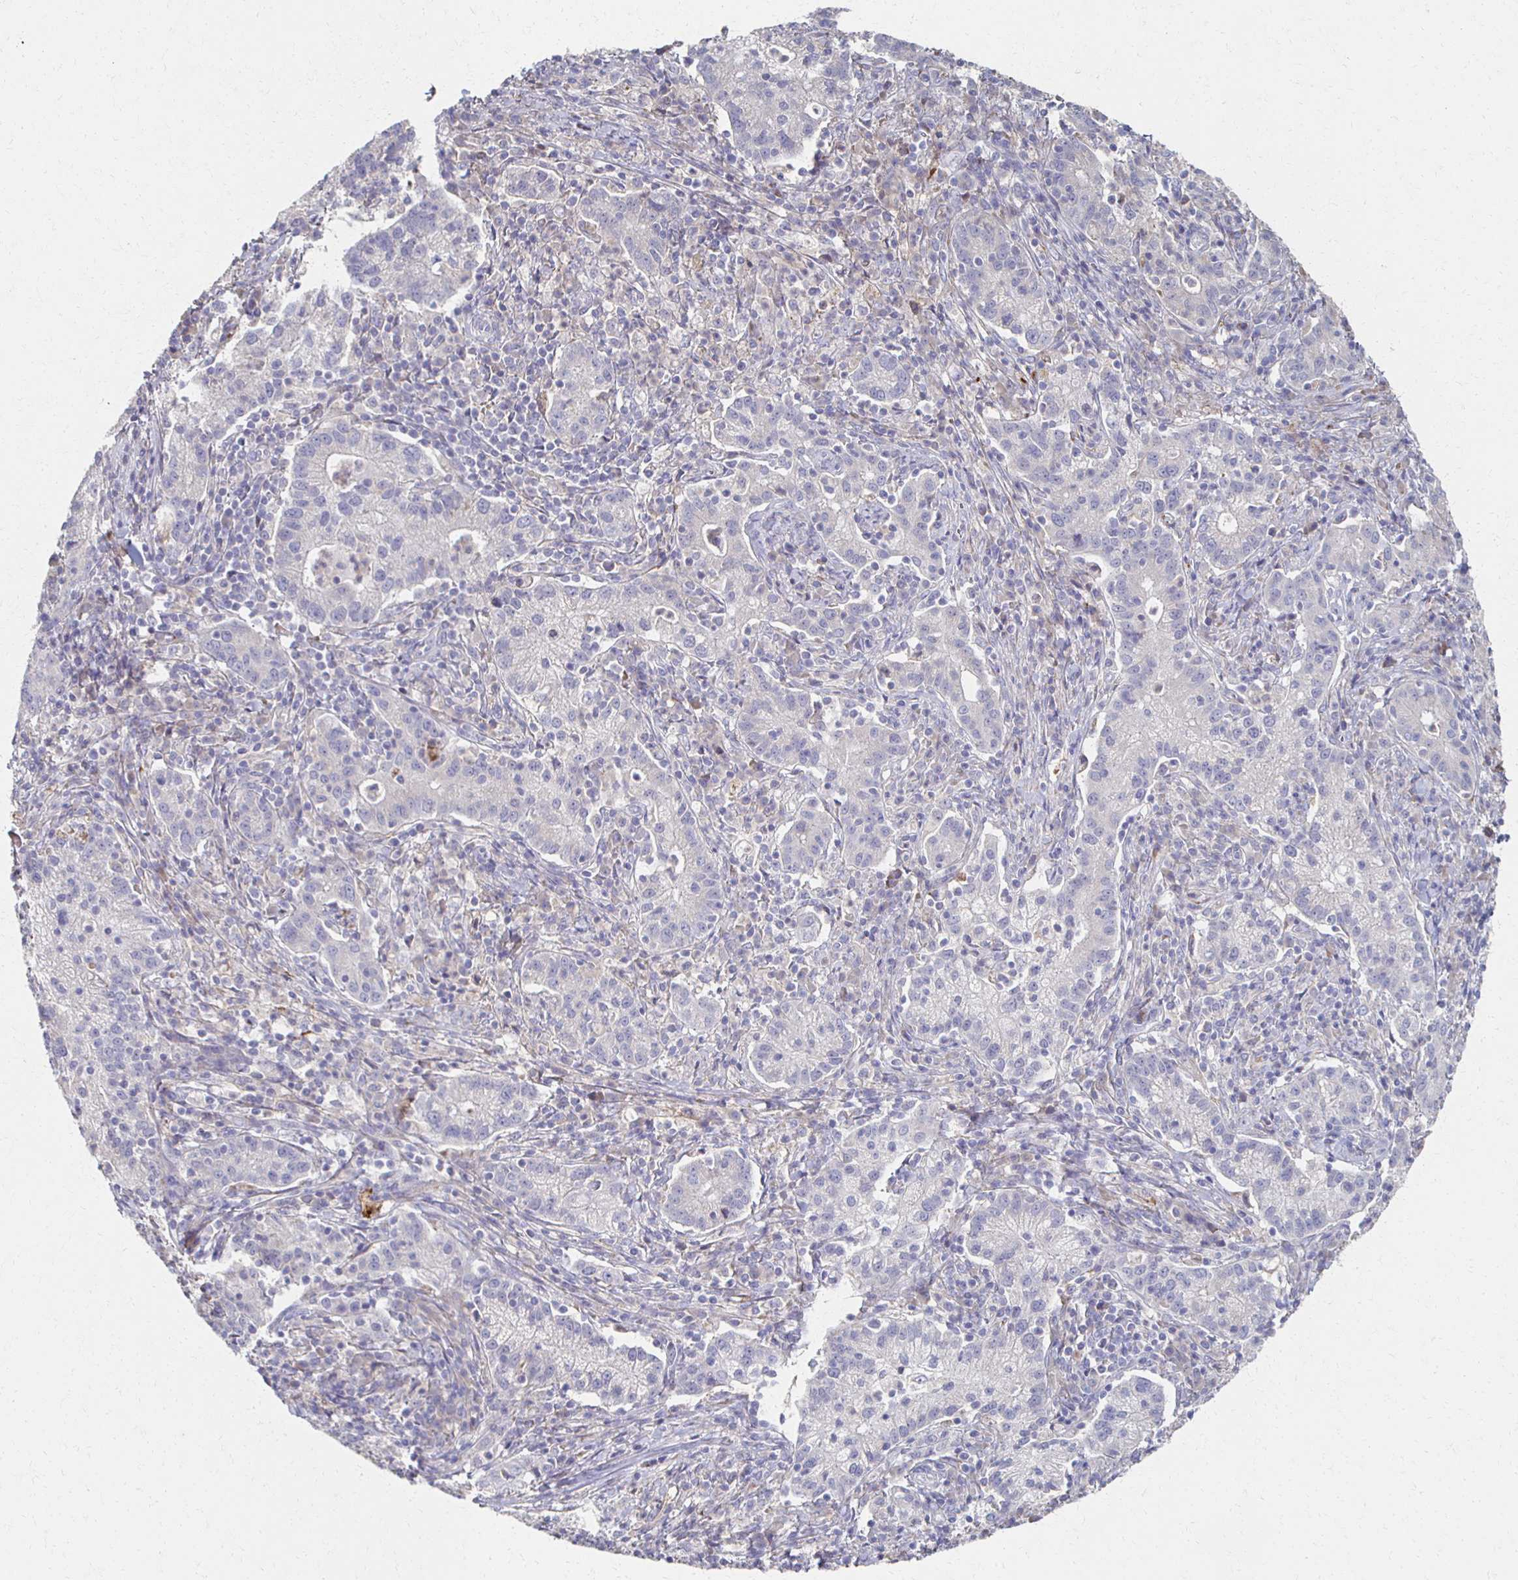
{"staining": {"intensity": "negative", "quantity": "none", "location": "none"}, "tissue": "cervical cancer", "cell_type": "Tumor cells", "image_type": "cancer", "snomed": [{"axis": "morphology", "description": "Normal tissue, NOS"}, {"axis": "morphology", "description": "Adenocarcinoma, NOS"}, {"axis": "topography", "description": "Cervix"}], "caption": "High power microscopy micrograph of an IHC photomicrograph of cervical cancer, revealing no significant positivity in tumor cells.", "gene": "CX3CR1", "patient": {"sex": "female", "age": 44}}